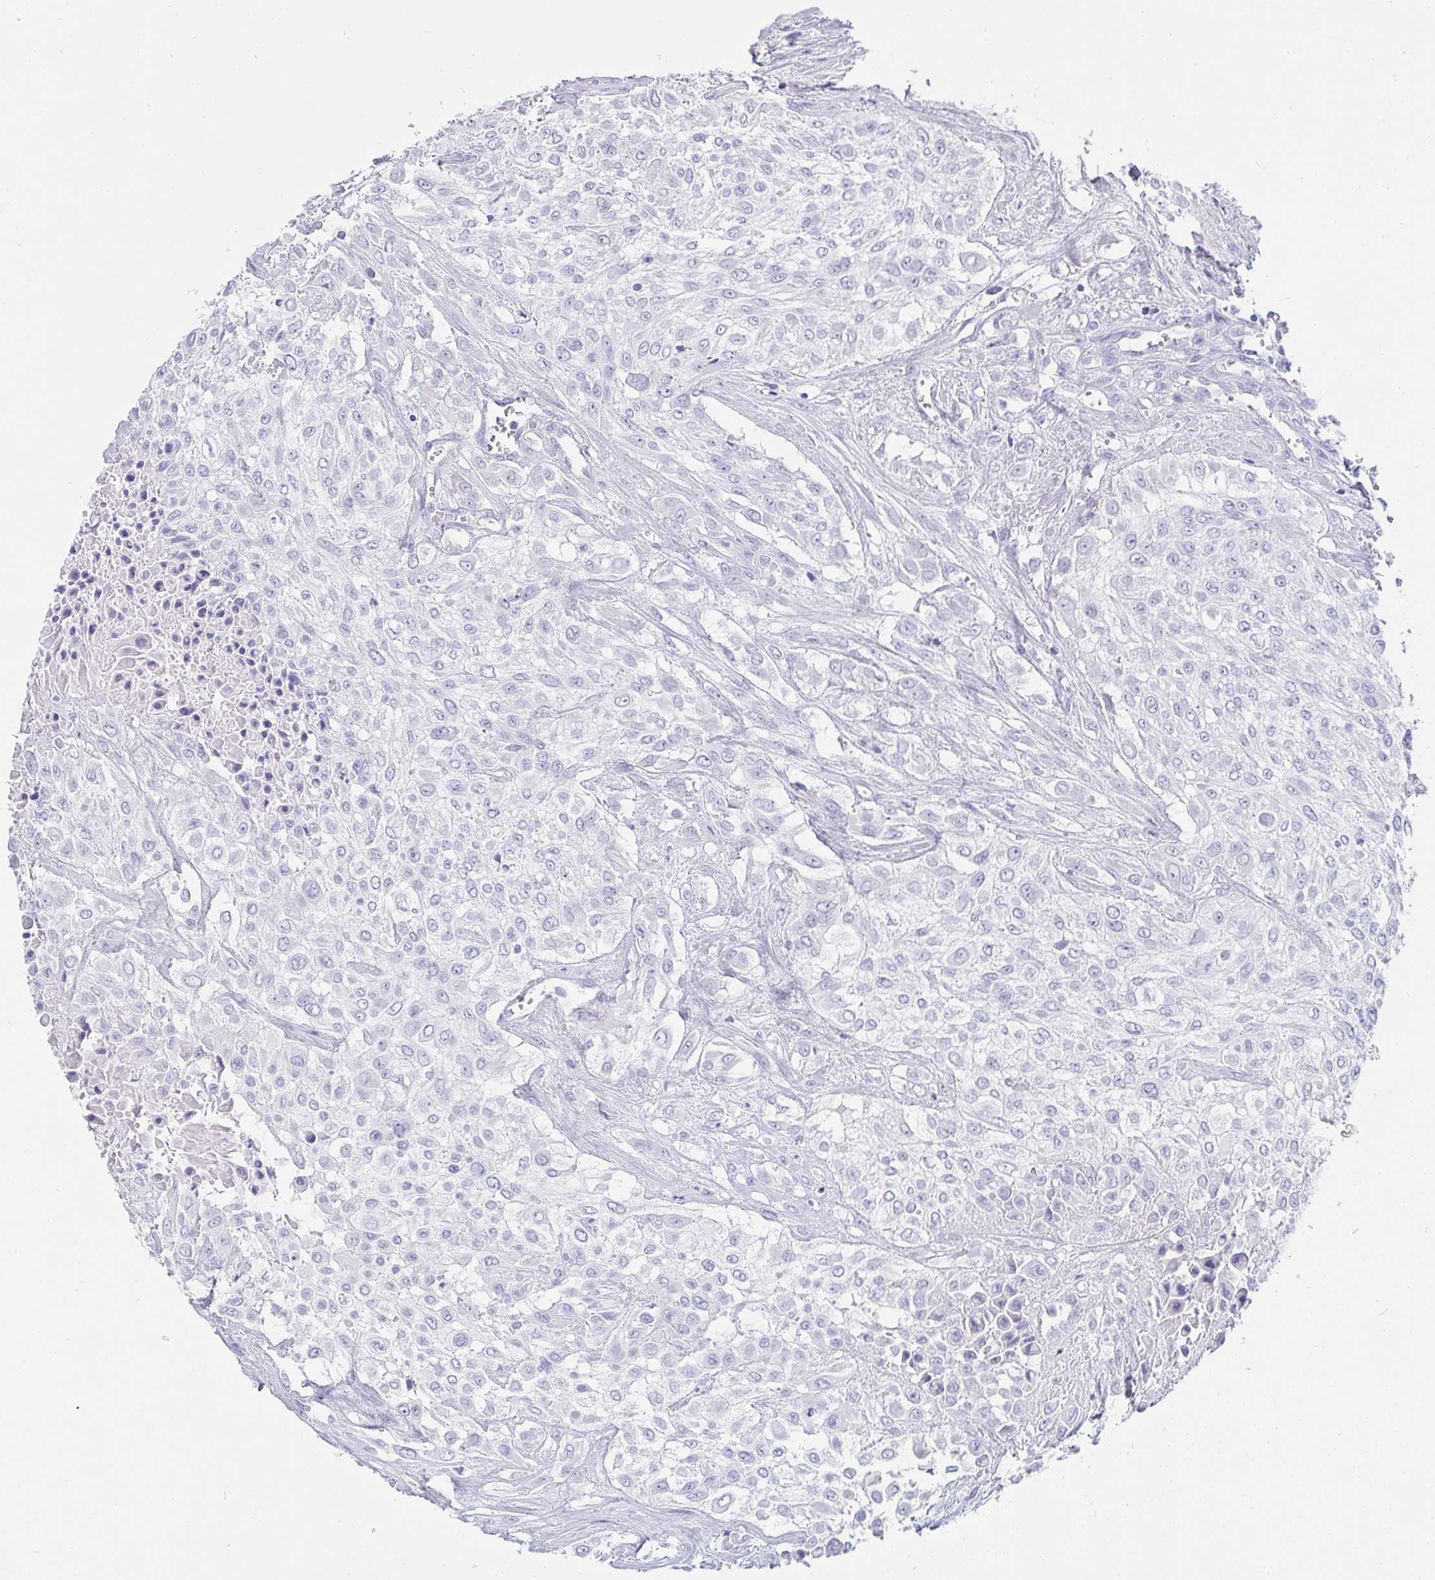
{"staining": {"intensity": "negative", "quantity": "none", "location": "none"}, "tissue": "urothelial cancer", "cell_type": "Tumor cells", "image_type": "cancer", "snomed": [{"axis": "morphology", "description": "Urothelial carcinoma, High grade"}, {"axis": "topography", "description": "Urinary bladder"}], "caption": "Immunohistochemical staining of human urothelial carcinoma (high-grade) displays no significant expression in tumor cells.", "gene": "PRND", "patient": {"sex": "male", "age": 57}}